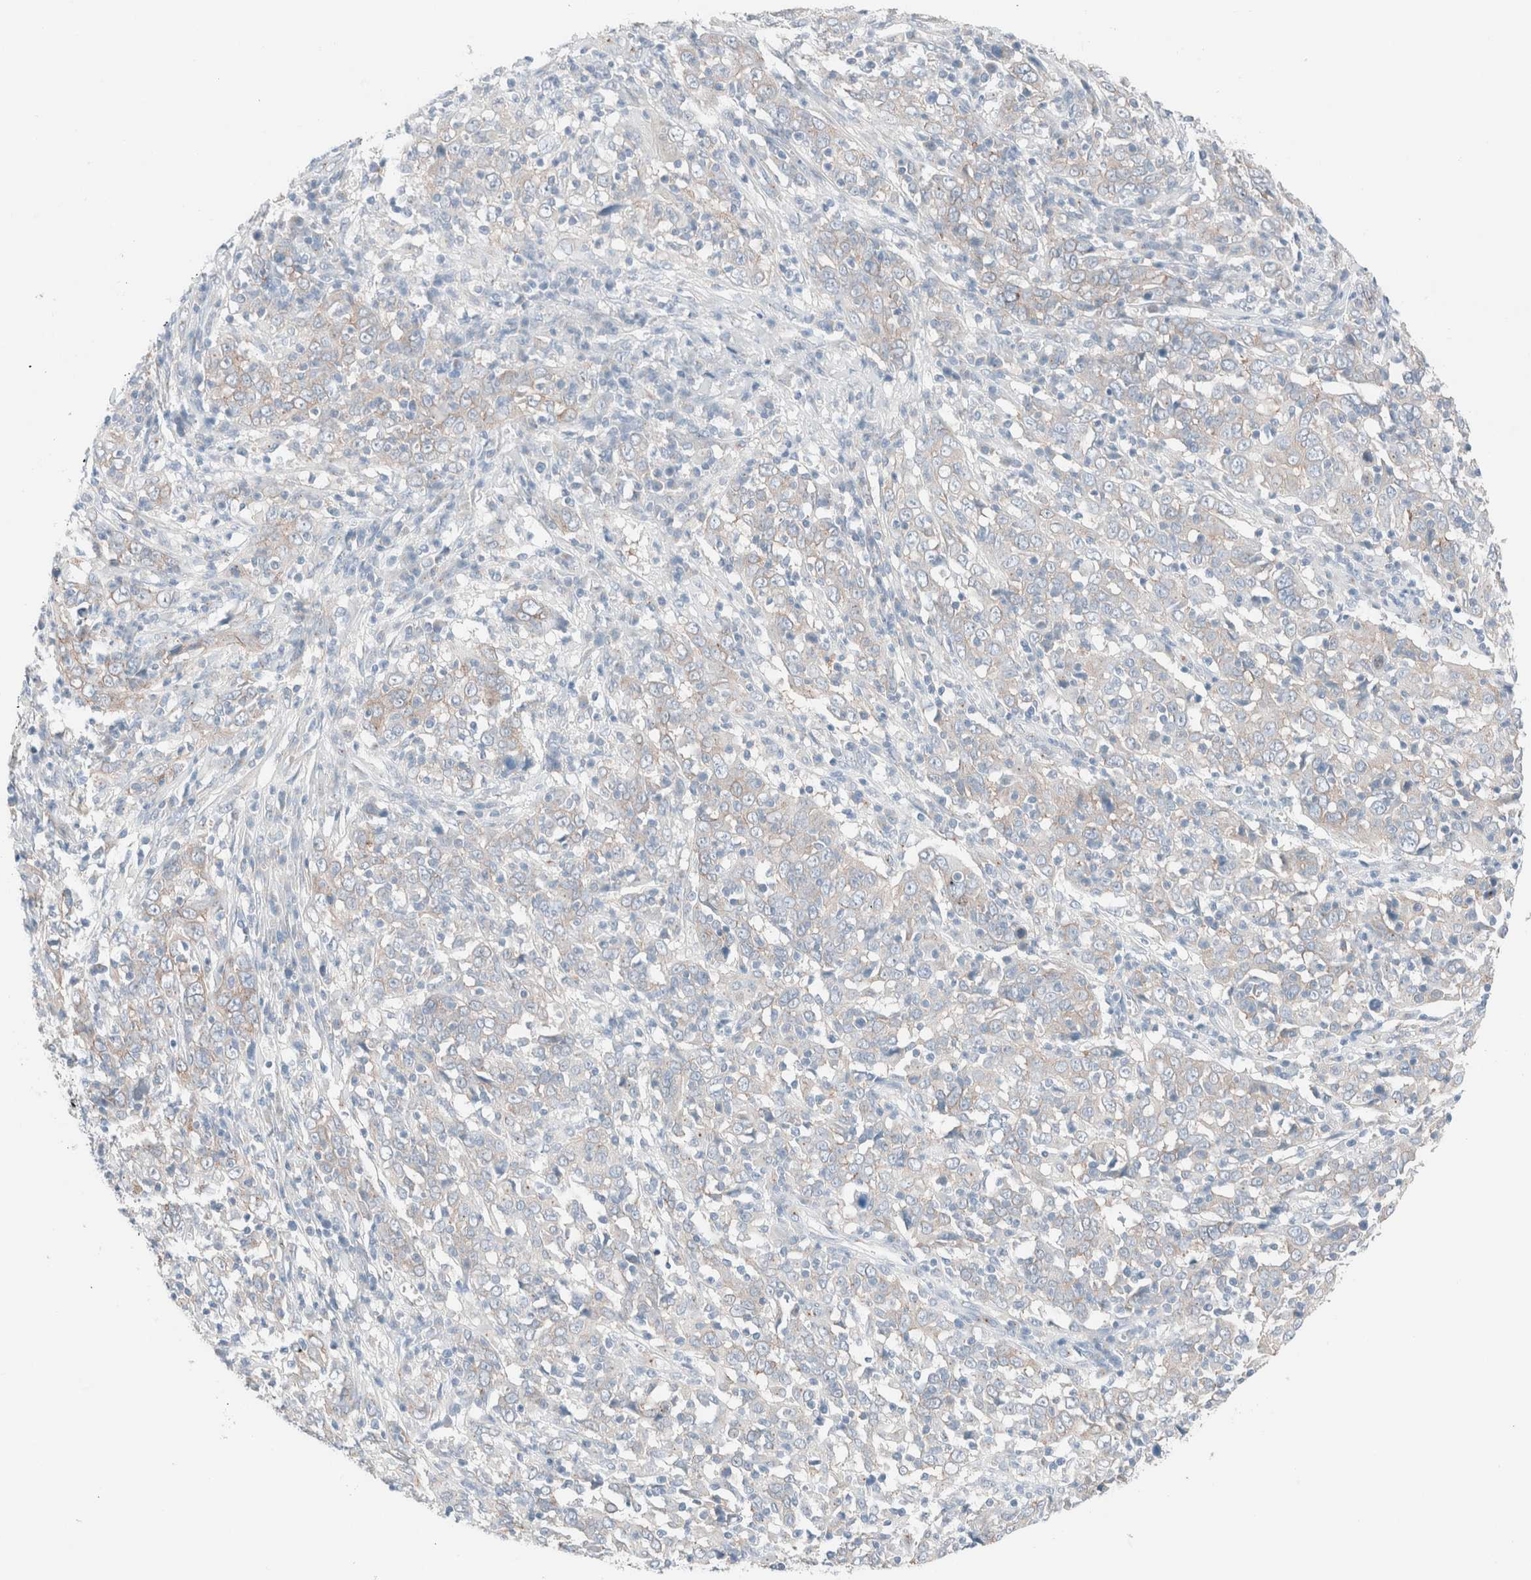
{"staining": {"intensity": "weak", "quantity": "25%-75%", "location": "cytoplasmic/membranous"}, "tissue": "cervical cancer", "cell_type": "Tumor cells", "image_type": "cancer", "snomed": [{"axis": "morphology", "description": "Squamous cell carcinoma, NOS"}, {"axis": "topography", "description": "Cervix"}], "caption": "The image shows a brown stain indicating the presence of a protein in the cytoplasmic/membranous of tumor cells in squamous cell carcinoma (cervical).", "gene": "CASC3", "patient": {"sex": "female", "age": 46}}